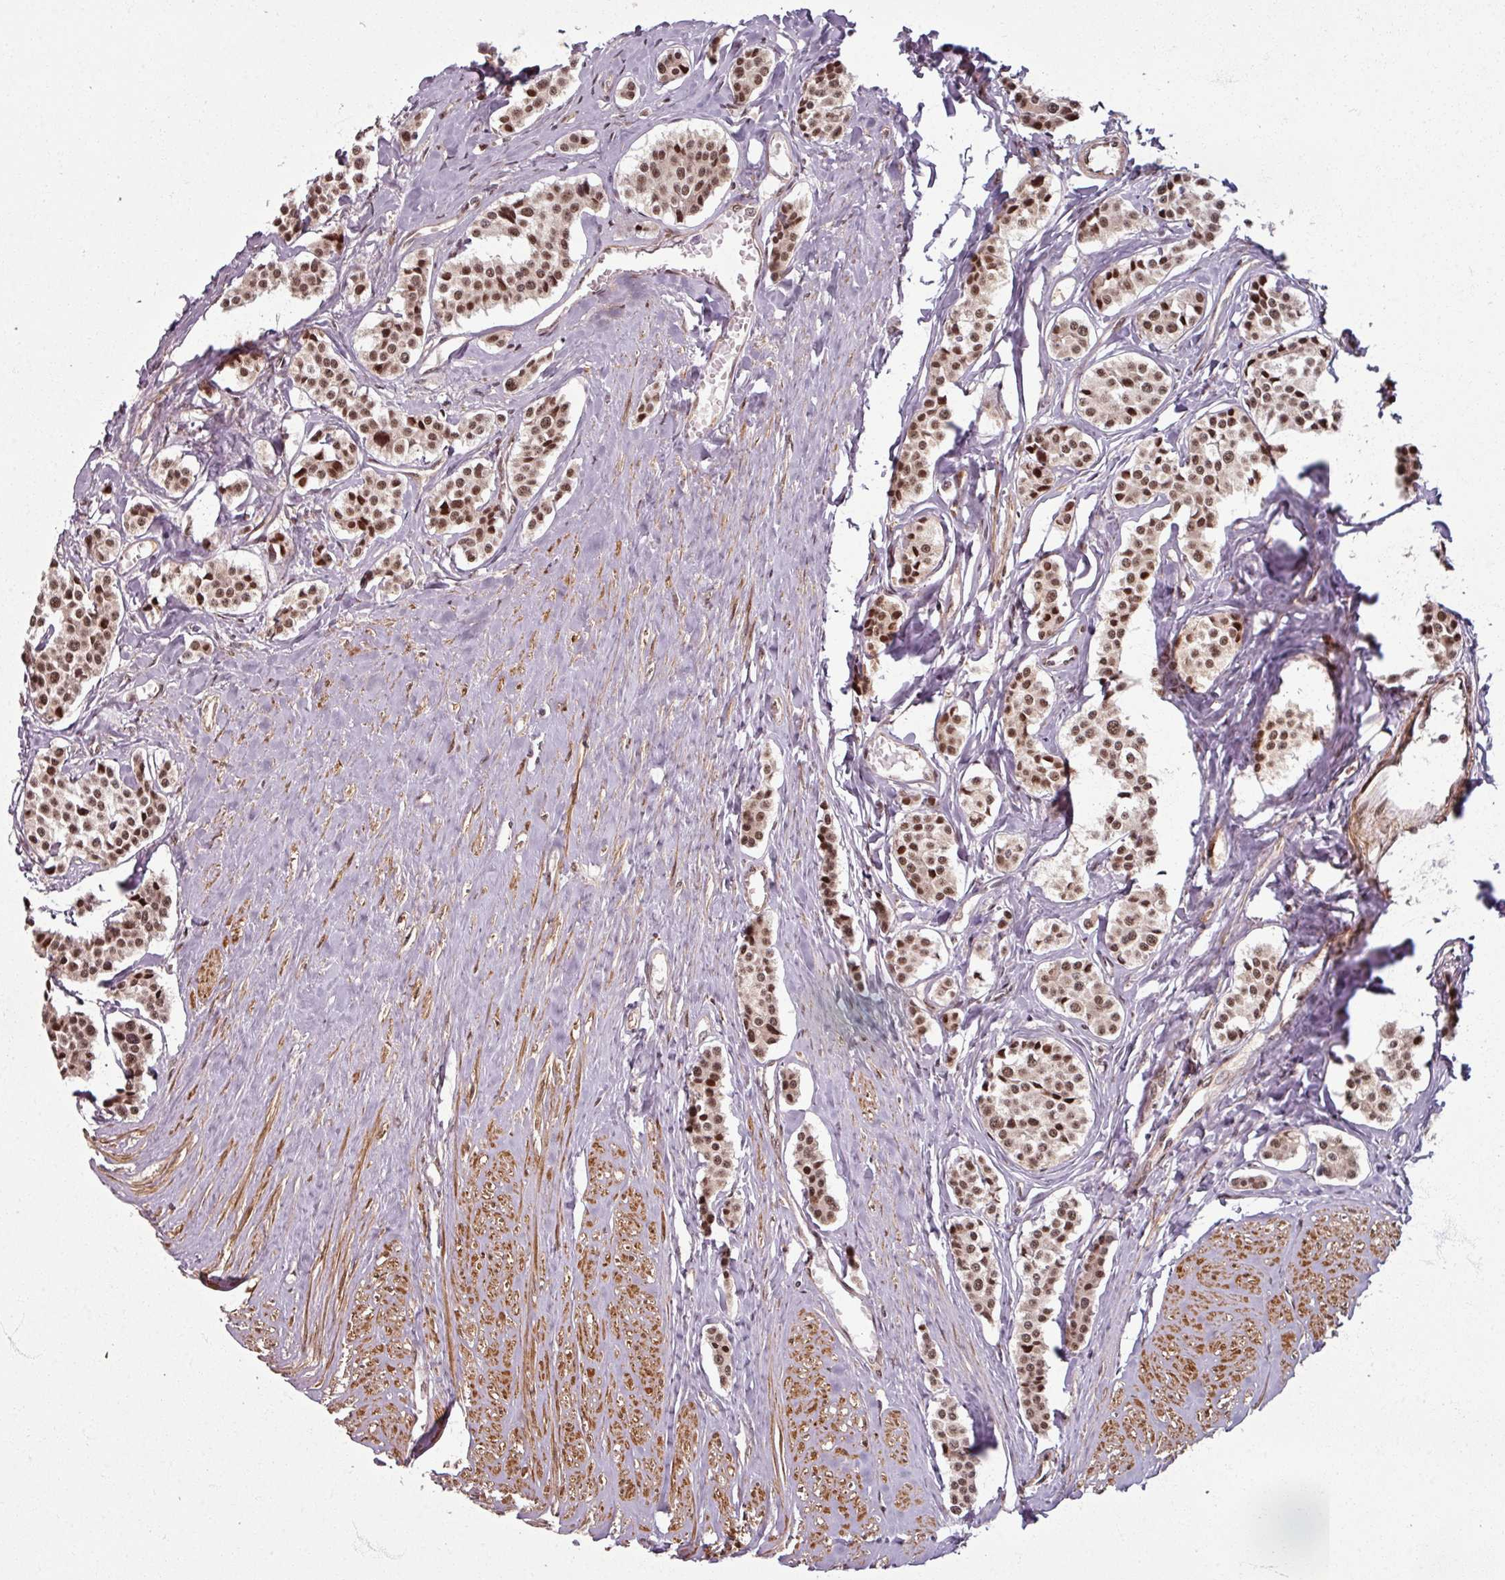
{"staining": {"intensity": "moderate", "quantity": ">75%", "location": "nuclear"}, "tissue": "carcinoid", "cell_type": "Tumor cells", "image_type": "cancer", "snomed": [{"axis": "morphology", "description": "Carcinoid, malignant, NOS"}, {"axis": "topography", "description": "Small intestine"}], "caption": "There is medium levels of moderate nuclear staining in tumor cells of carcinoid (malignant), as demonstrated by immunohistochemical staining (brown color).", "gene": "SWI5", "patient": {"sex": "male", "age": 60}}